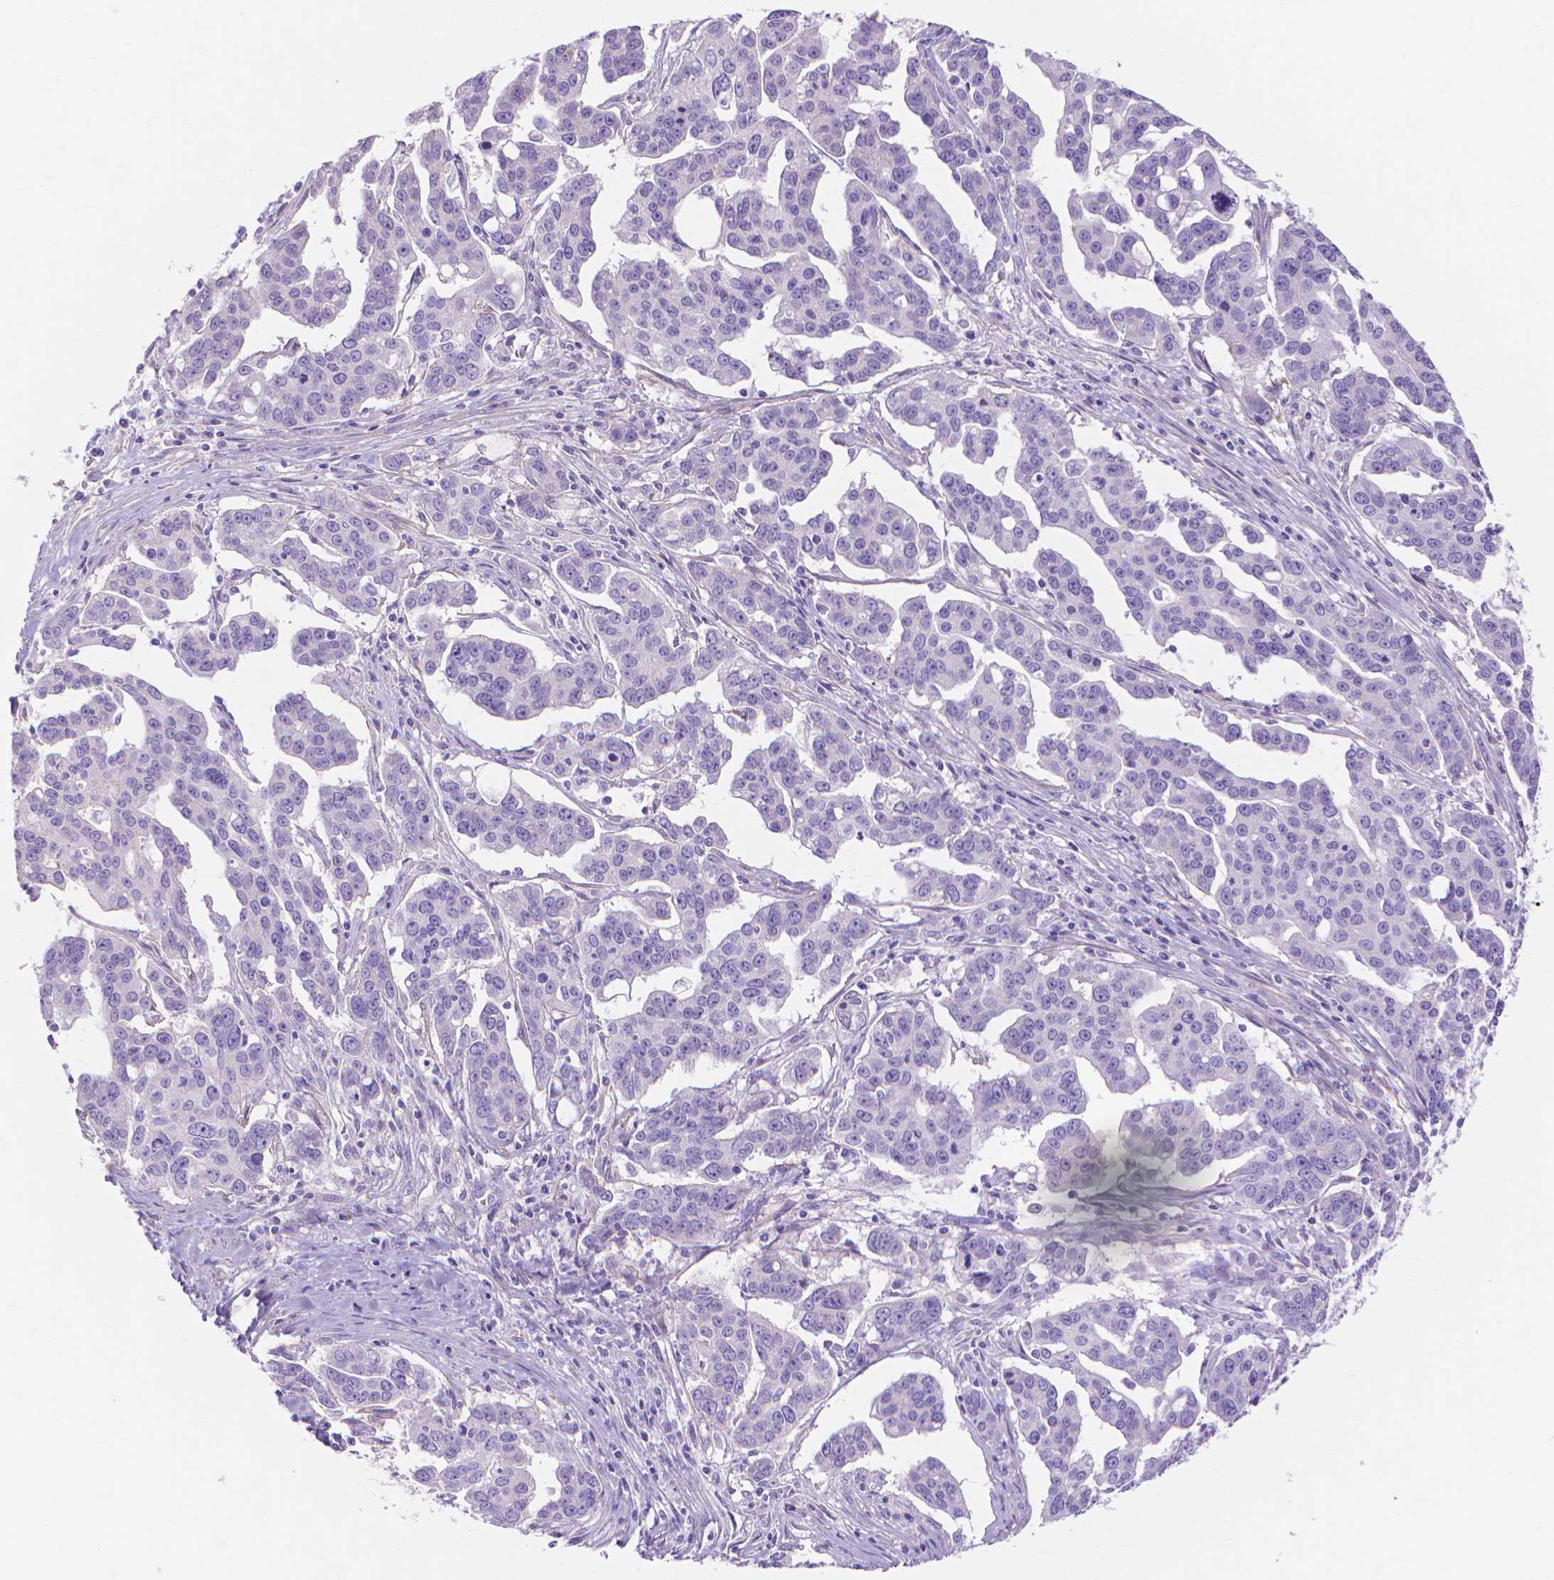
{"staining": {"intensity": "negative", "quantity": "none", "location": "none"}, "tissue": "ovarian cancer", "cell_type": "Tumor cells", "image_type": "cancer", "snomed": [{"axis": "morphology", "description": "Carcinoma, endometroid"}, {"axis": "topography", "description": "Ovary"}], "caption": "Immunohistochemical staining of human ovarian endometroid carcinoma exhibits no significant positivity in tumor cells. (Brightfield microscopy of DAB immunohistochemistry (IHC) at high magnification).", "gene": "MBLAC1", "patient": {"sex": "female", "age": 78}}